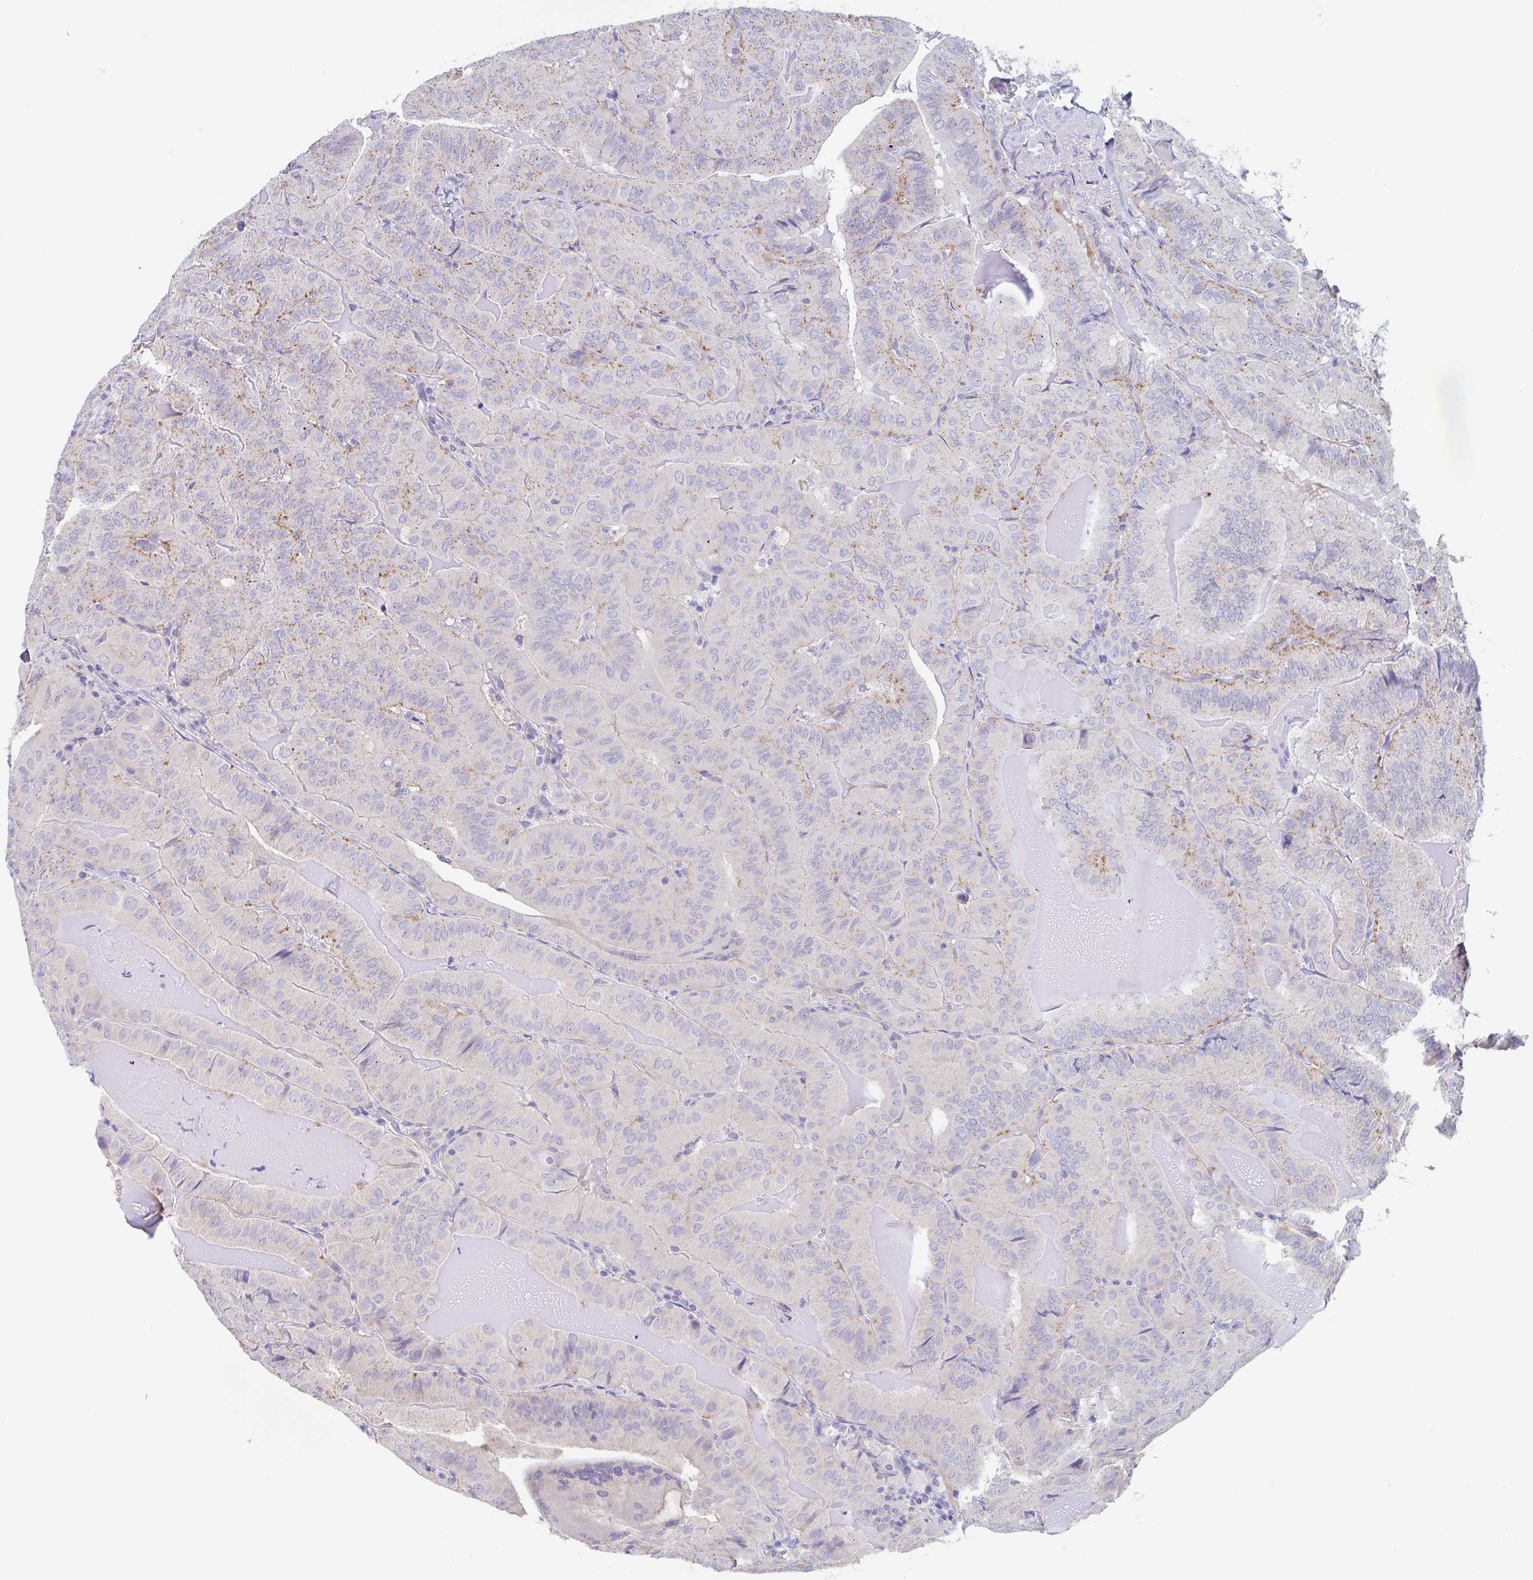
{"staining": {"intensity": "moderate", "quantity": "<25%", "location": "cytoplasmic/membranous"}, "tissue": "thyroid cancer", "cell_type": "Tumor cells", "image_type": "cancer", "snomed": [{"axis": "morphology", "description": "Papillary adenocarcinoma, NOS"}, {"axis": "topography", "description": "Thyroid gland"}], "caption": "Brown immunohistochemical staining in thyroid papillary adenocarcinoma exhibits moderate cytoplasmic/membranous staining in about <25% of tumor cells. Using DAB (brown) and hematoxylin (blue) stains, captured at high magnification using brightfield microscopy.", "gene": "CHMP5", "patient": {"sex": "female", "age": 68}}